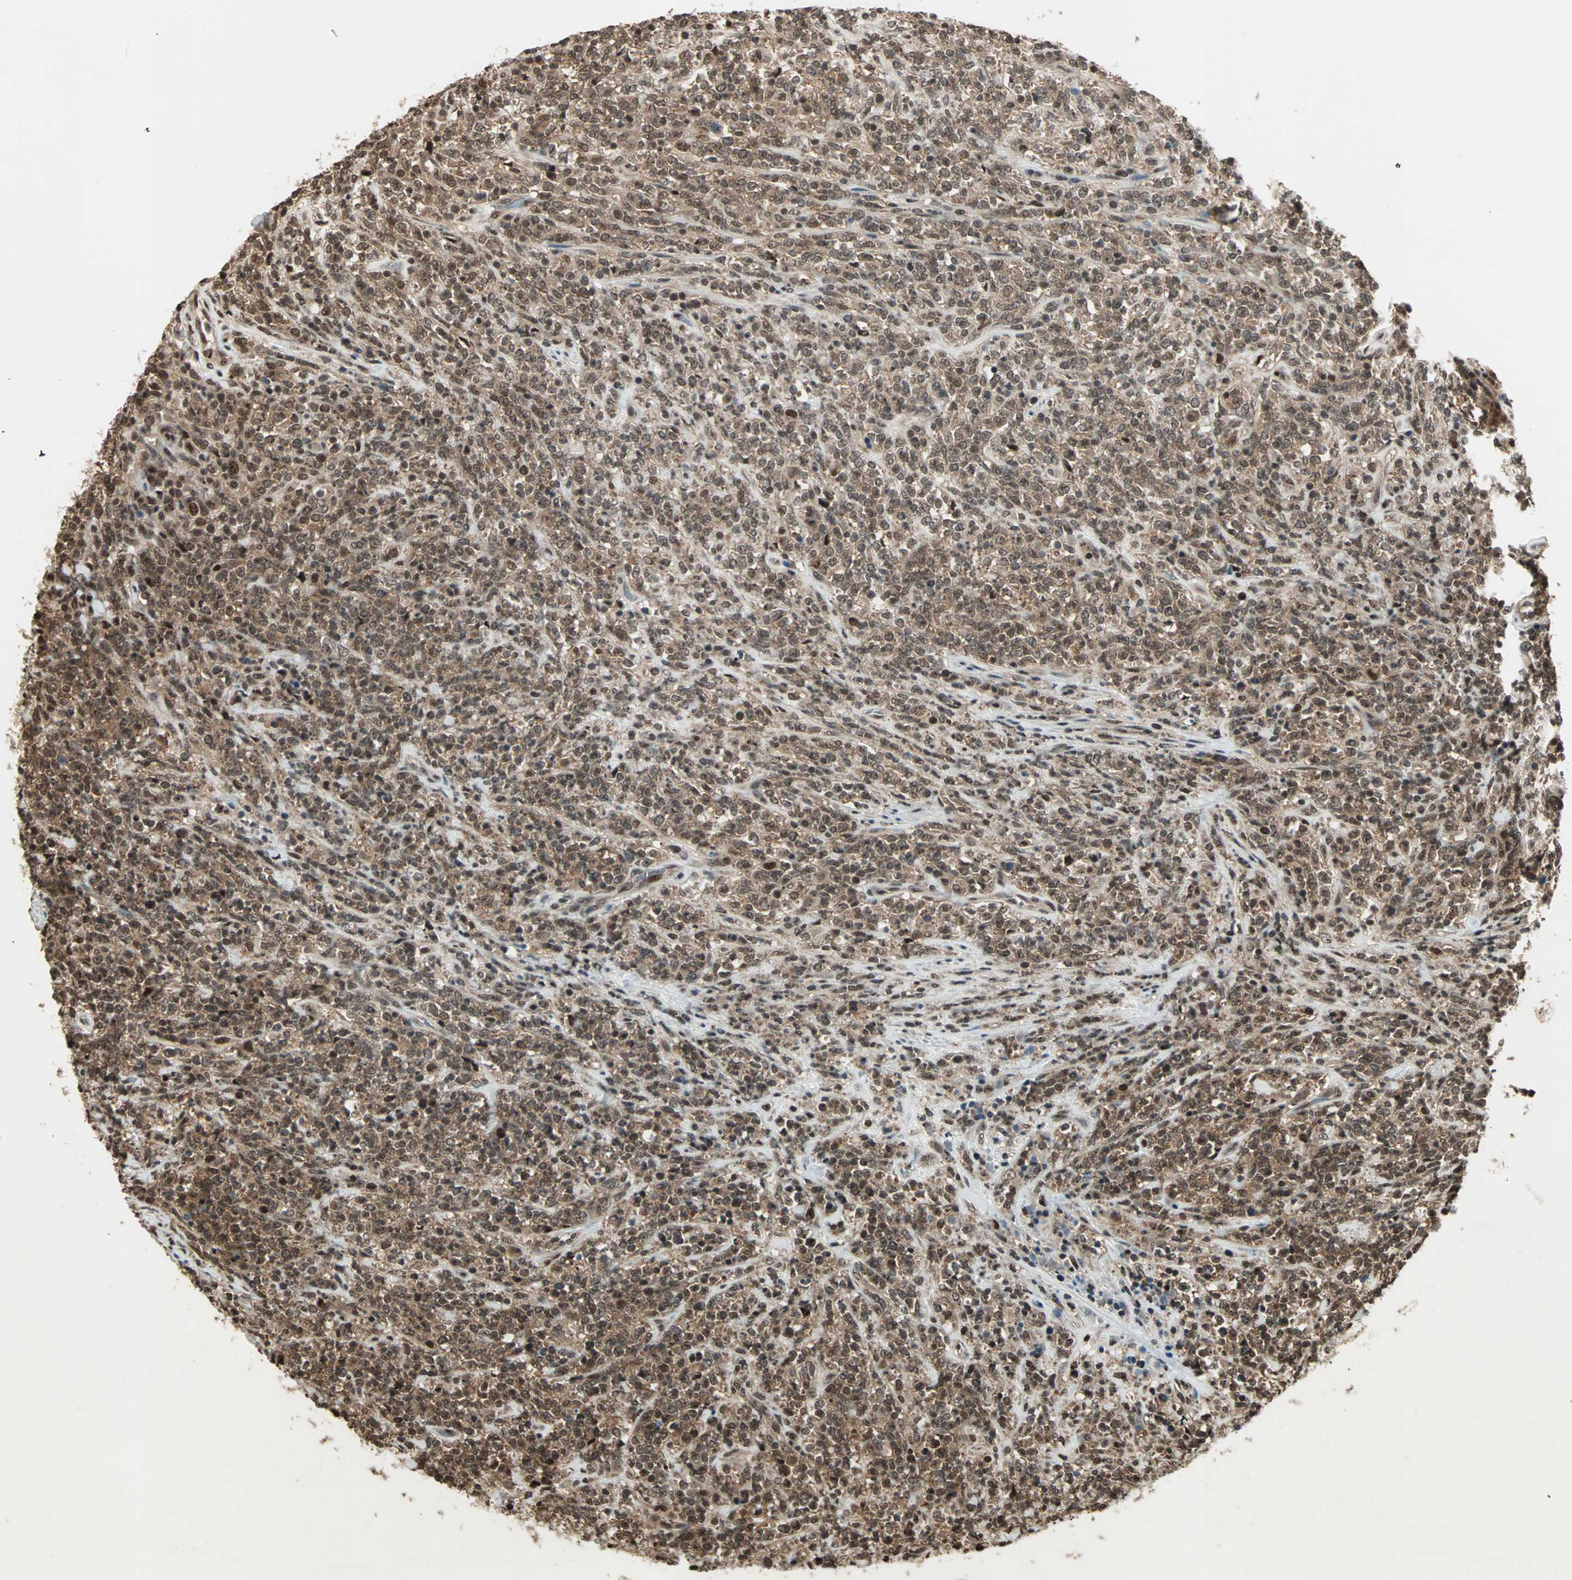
{"staining": {"intensity": "strong", "quantity": ">75%", "location": "cytoplasmic/membranous,nuclear"}, "tissue": "lymphoma", "cell_type": "Tumor cells", "image_type": "cancer", "snomed": [{"axis": "morphology", "description": "Malignant lymphoma, non-Hodgkin's type, High grade"}, {"axis": "topography", "description": "Soft tissue"}], "caption": "Human lymphoma stained with a protein marker shows strong staining in tumor cells.", "gene": "ZNF44", "patient": {"sex": "male", "age": 18}}